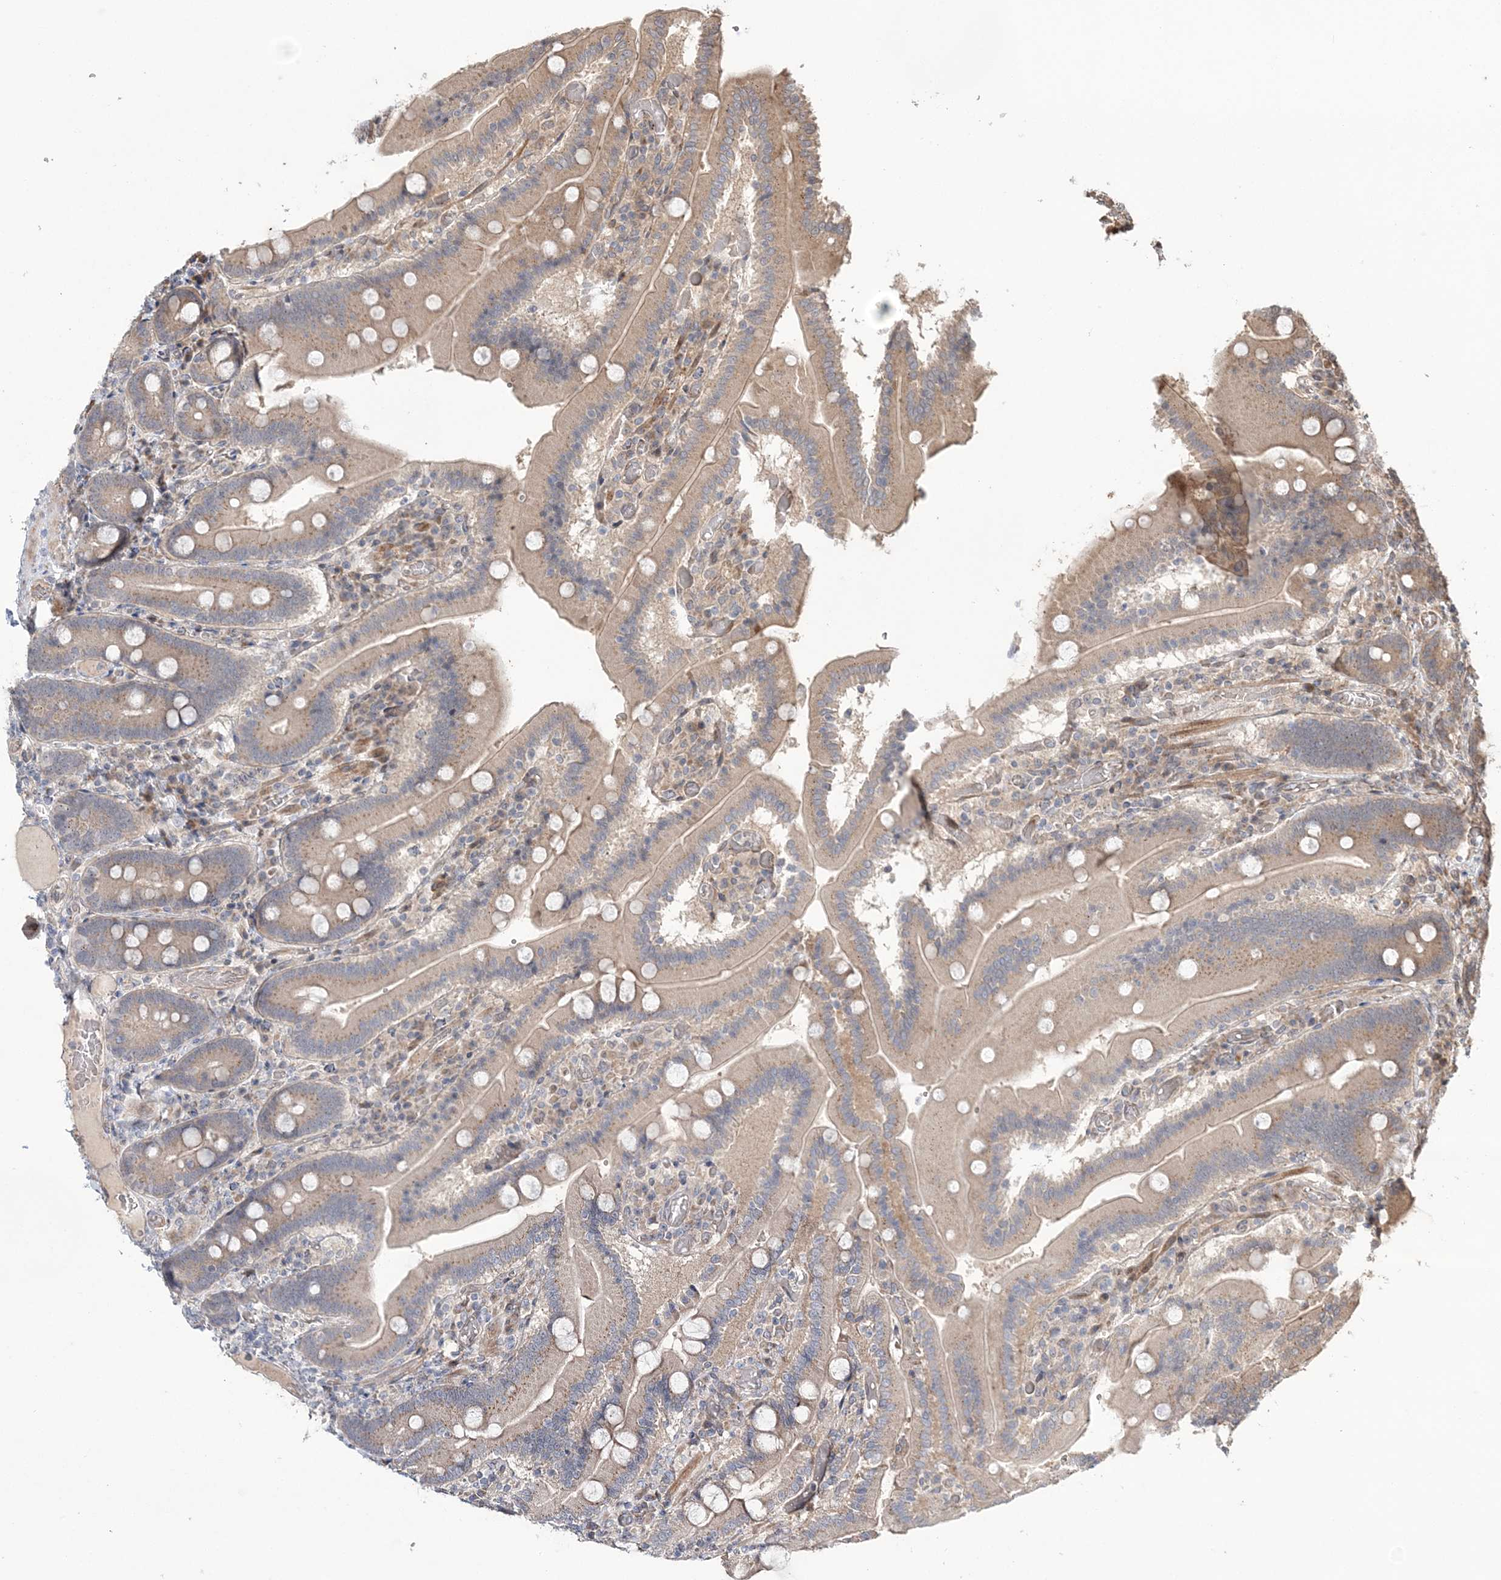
{"staining": {"intensity": "moderate", "quantity": "25%-75%", "location": "cytoplasmic/membranous"}, "tissue": "duodenum", "cell_type": "Glandular cells", "image_type": "normal", "snomed": [{"axis": "morphology", "description": "Normal tissue, NOS"}, {"axis": "topography", "description": "Duodenum"}], "caption": "Protein expression analysis of benign duodenum shows moderate cytoplasmic/membranous positivity in about 25%-75% of glandular cells.", "gene": "UBTD2", "patient": {"sex": "female", "age": 62}}